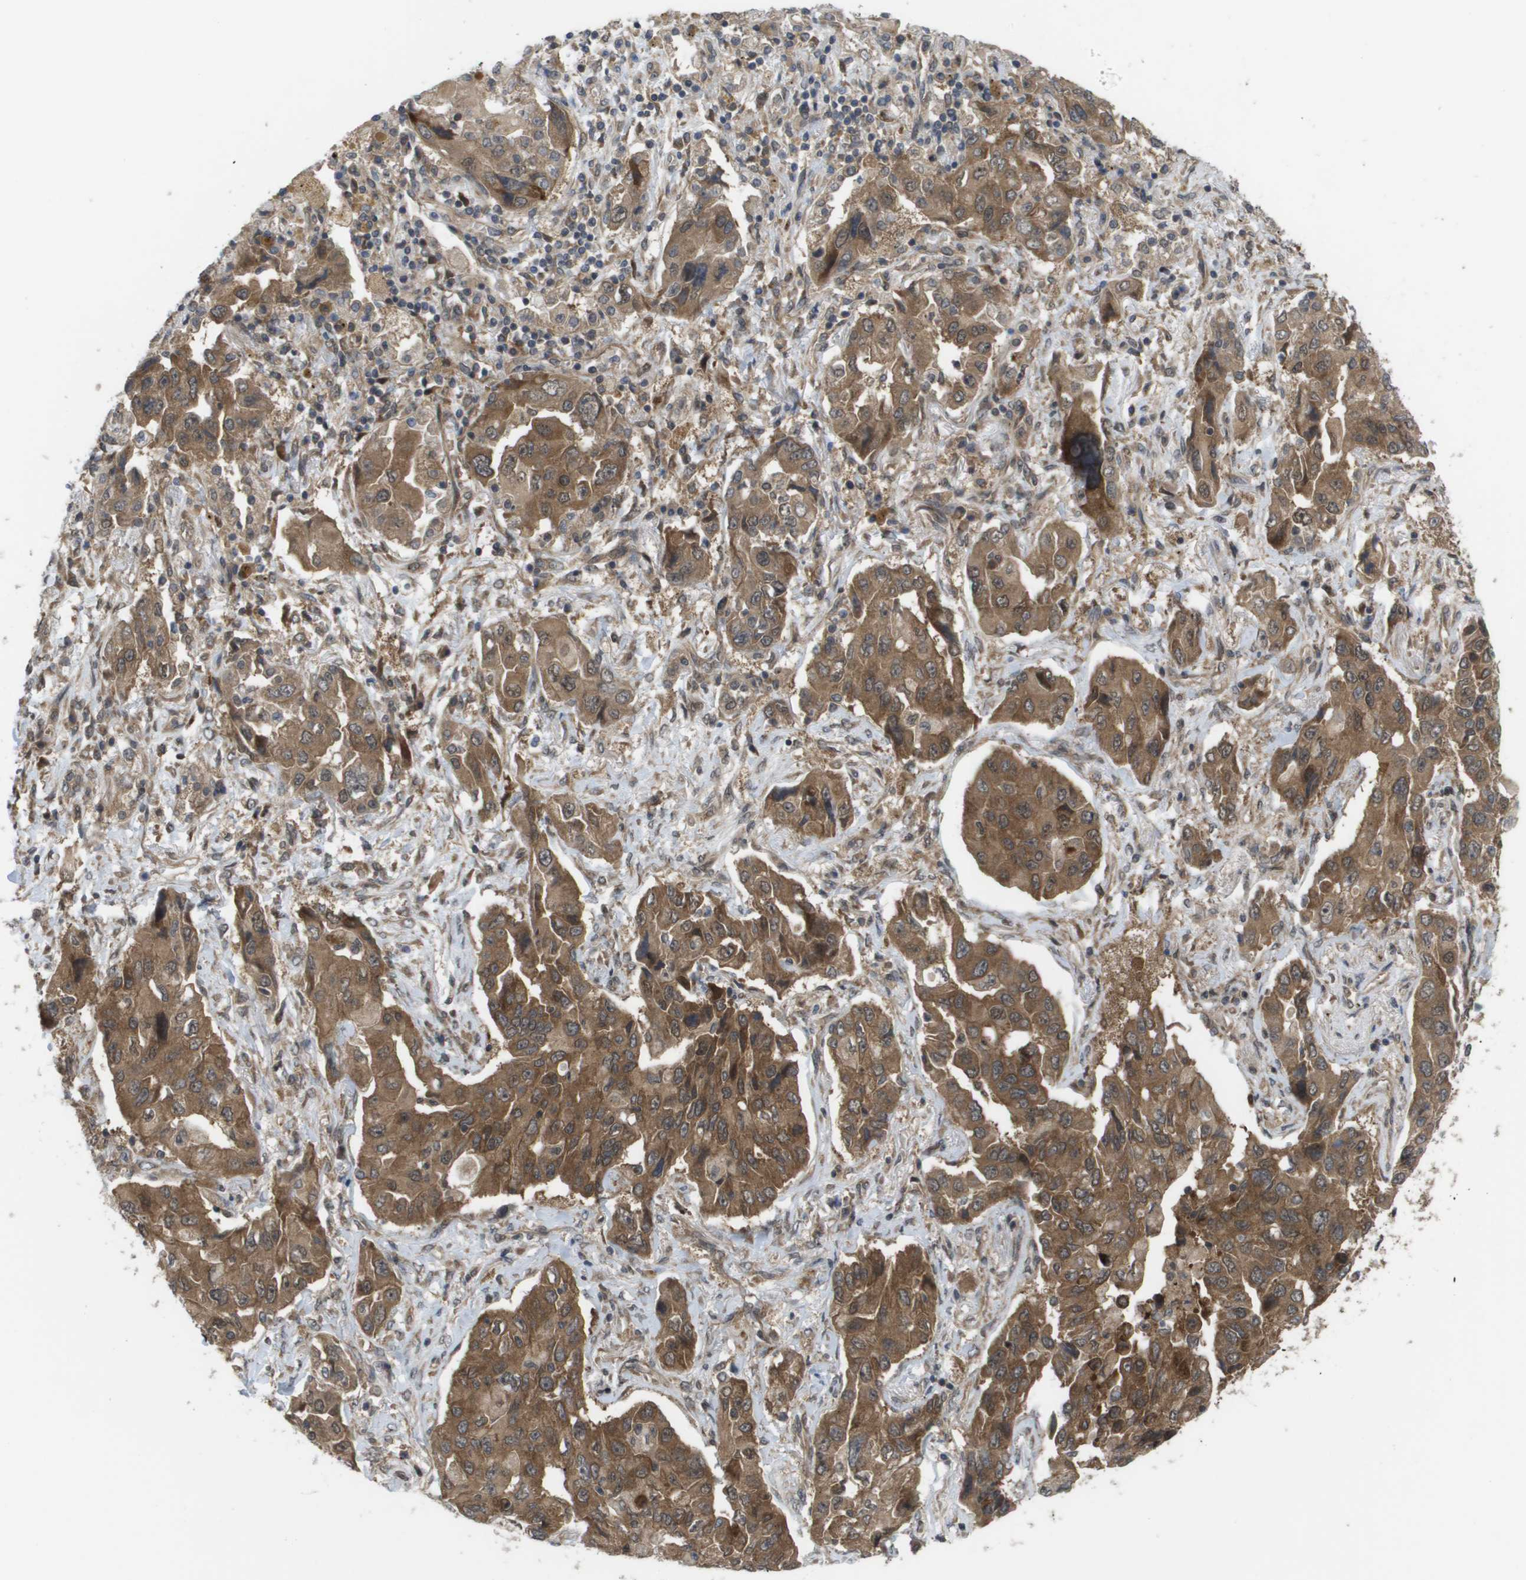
{"staining": {"intensity": "moderate", "quantity": ">75%", "location": "cytoplasmic/membranous"}, "tissue": "lung cancer", "cell_type": "Tumor cells", "image_type": "cancer", "snomed": [{"axis": "morphology", "description": "Adenocarcinoma, NOS"}, {"axis": "topography", "description": "Lung"}], "caption": "An immunohistochemistry (IHC) micrograph of neoplastic tissue is shown. Protein staining in brown labels moderate cytoplasmic/membranous positivity in lung cancer (adenocarcinoma) within tumor cells.", "gene": "CTPS2", "patient": {"sex": "female", "age": 65}}